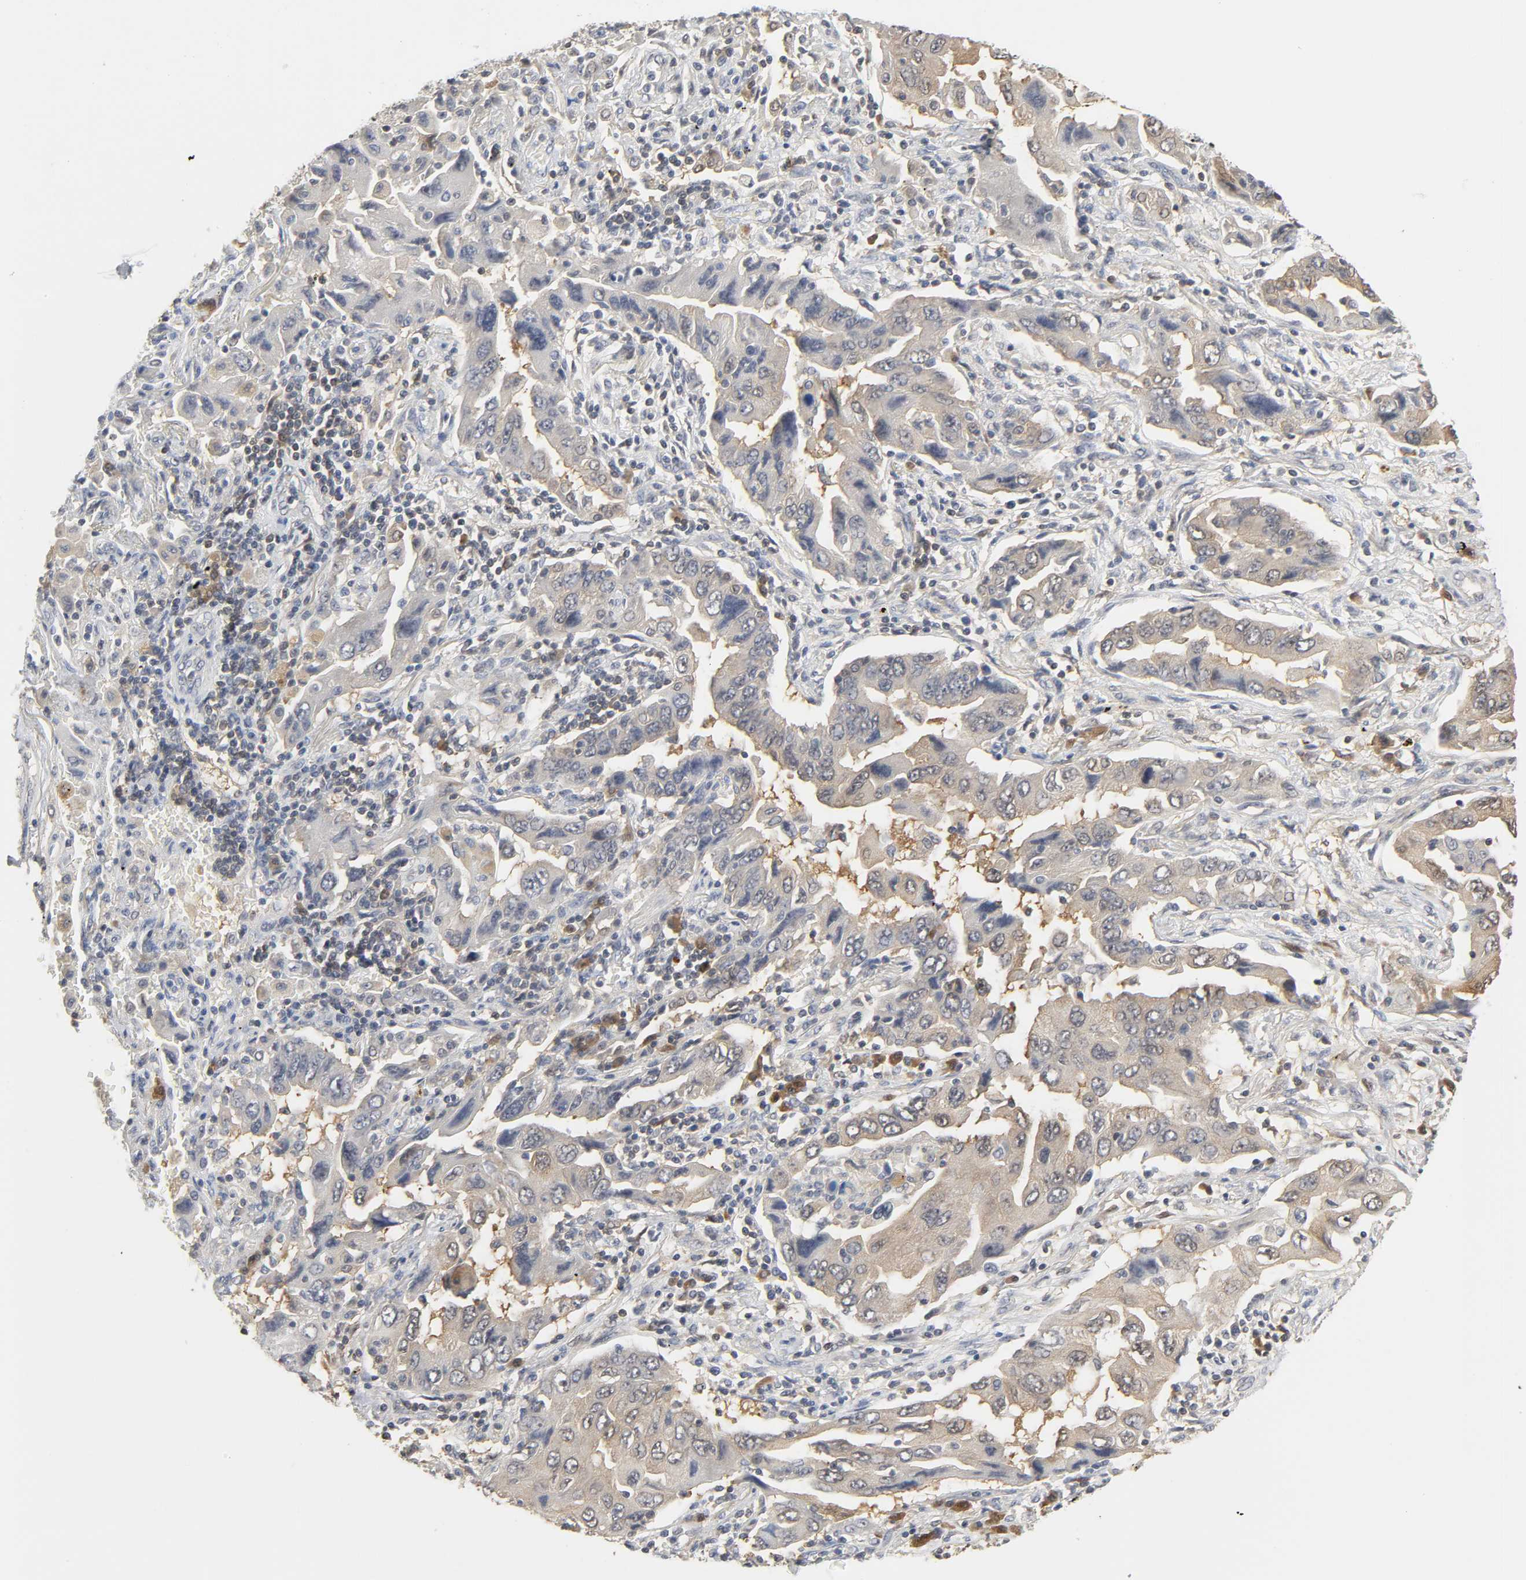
{"staining": {"intensity": "negative", "quantity": "none", "location": "none"}, "tissue": "lung cancer", "cell_type": "Tumor cells", "image_type": "cancer", "snomed": [{"axis": "morphology", "description": "Adenocarcinoma, NOS"}, {"axis": "topography", "description": "Lung"}], "caption": "An IHC photomicrograph of lung adenocarcinoma is shown. There is no staining in tumor cells of lung adenocarcinoma. (DAB IHC visualized using brightfield microscopy, high magnification).", "gene": "MIF", "patient": {"sex": "female", "age": 65}}